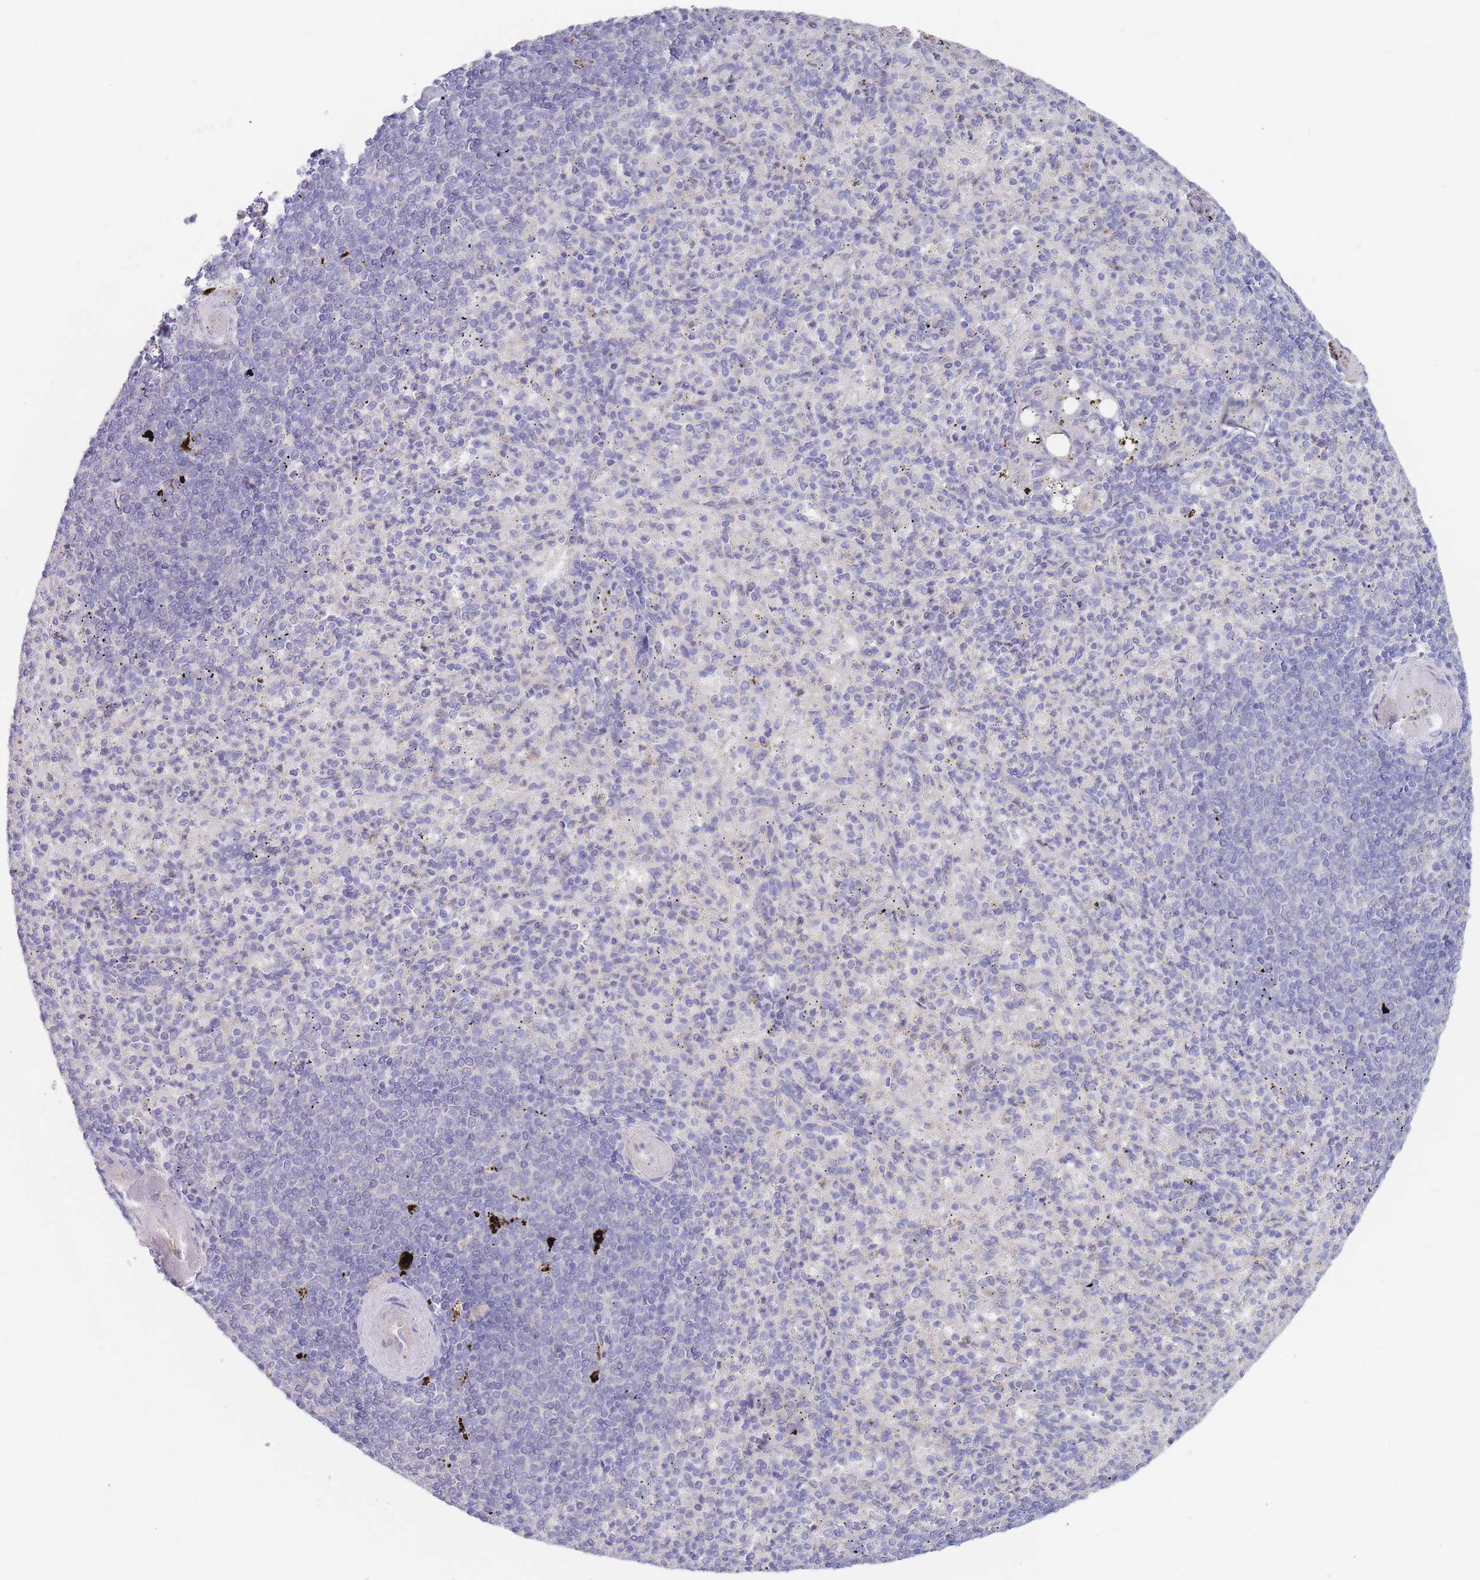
{"staining": {"intensity": "negative", "quantity": "none", "location": "none"}, "tissue": "spleen", "cell_type": "Cells in red pulp", "image_type": "normal", "snomed": [{"axis": "morphology", "description": "Normal tissue, NOS"}, {"axis": "topography", "description": "Spleen"}], "caption": "Protein analysis of benign spleen shows no significant expression in cells in red pulp. (Brightfield microscopy of DAB (3,3'-diaminobenzidine) immunohistochemistry (IHC) at high magnification).", "gene": "ZNF281", "patient": {"sex": "female", "age": 74}}